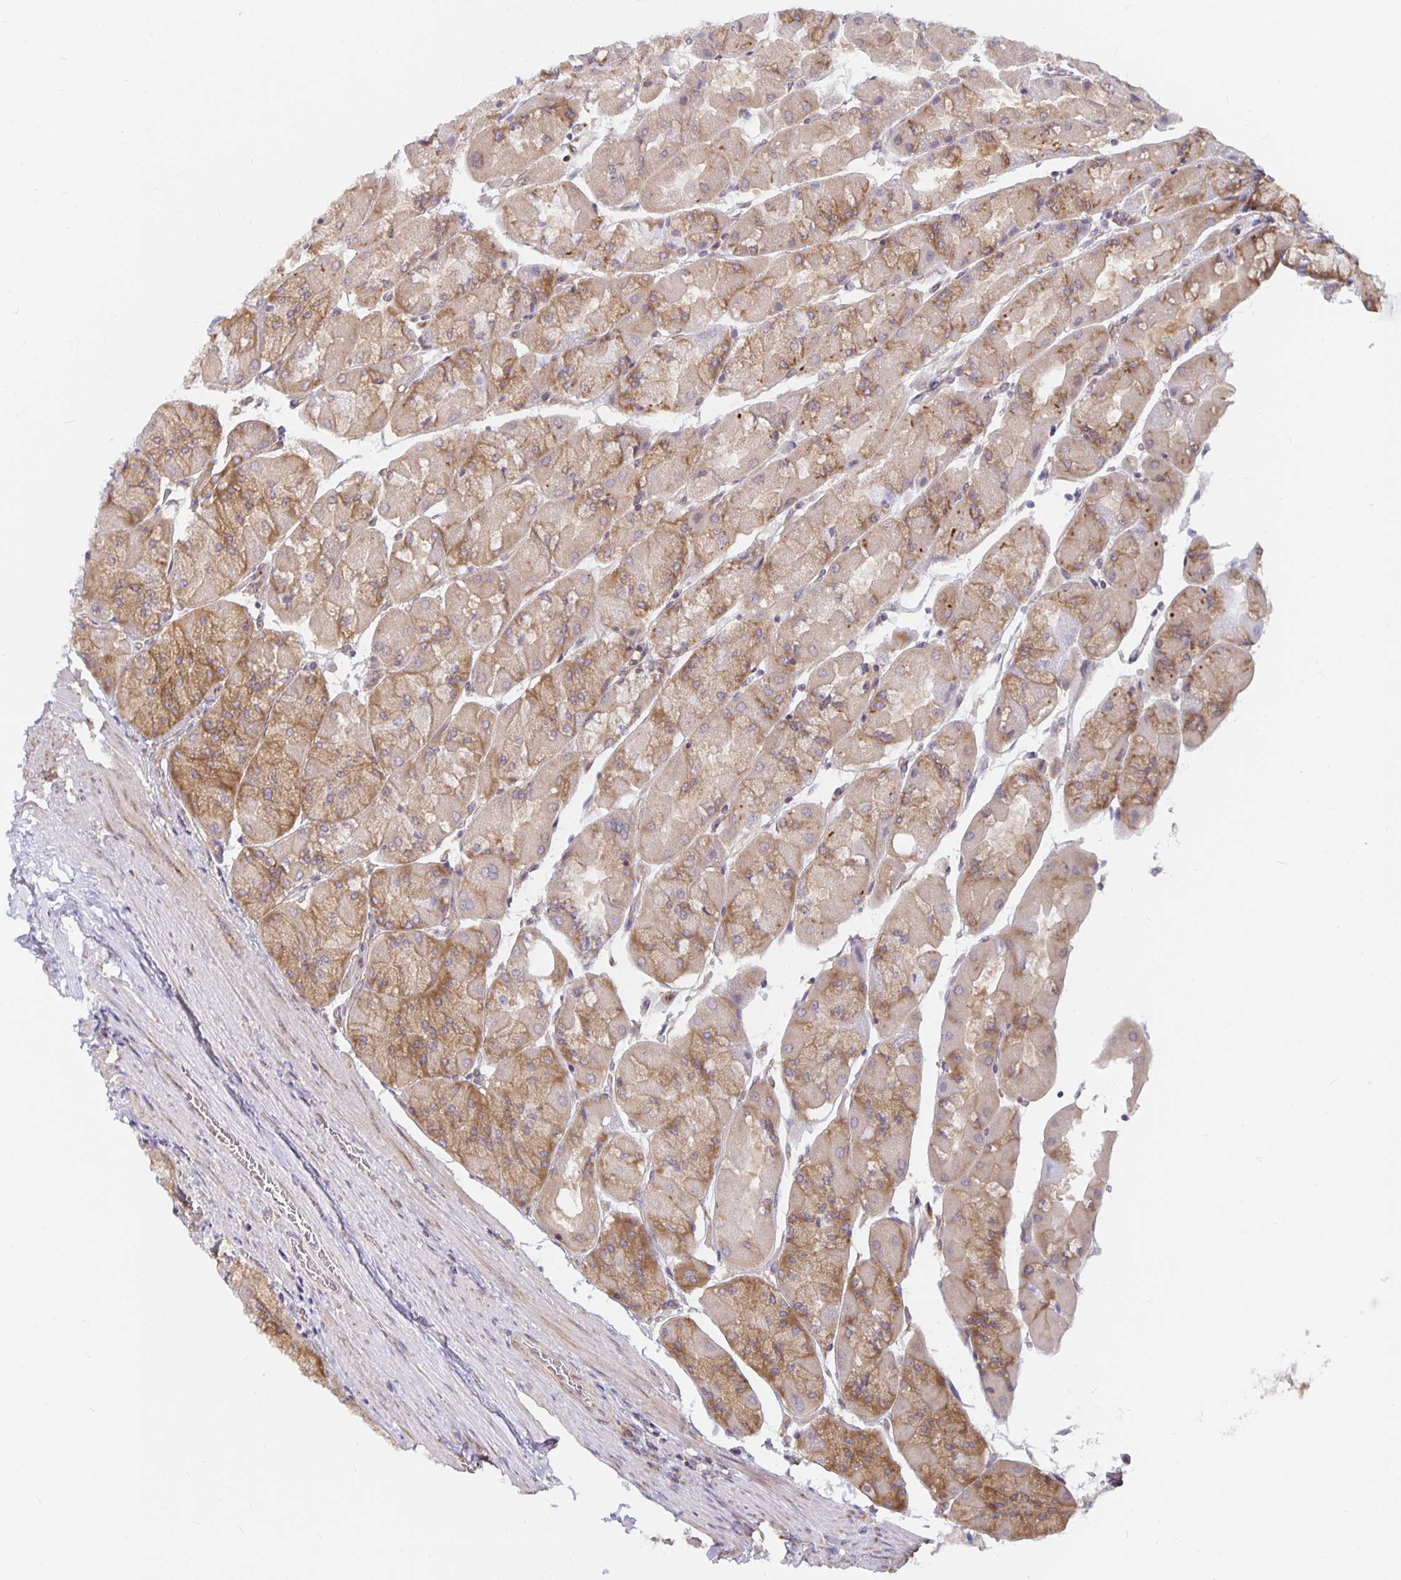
{"staining": {"intensity": "moderate", "quantity": "25%-75%", "location": "cytoplasmic/membranous"}, "tissue": "stomach", "cell_type": "Glandular cells", "image_type": "normal", "snomed": [{"axis": "morphology", "description": "Normal tissue, NOS"}, {"axis": "topography", "description": "Stomach"}], "caption": "This image shows immunohistochemistry staining of benign stomach, with medium moderate cytoplasmic/membranous staining in about 25%-75% of glandular cells.", "gene": "PDAP1", "patient": {"sex": "female", "age": 61}}